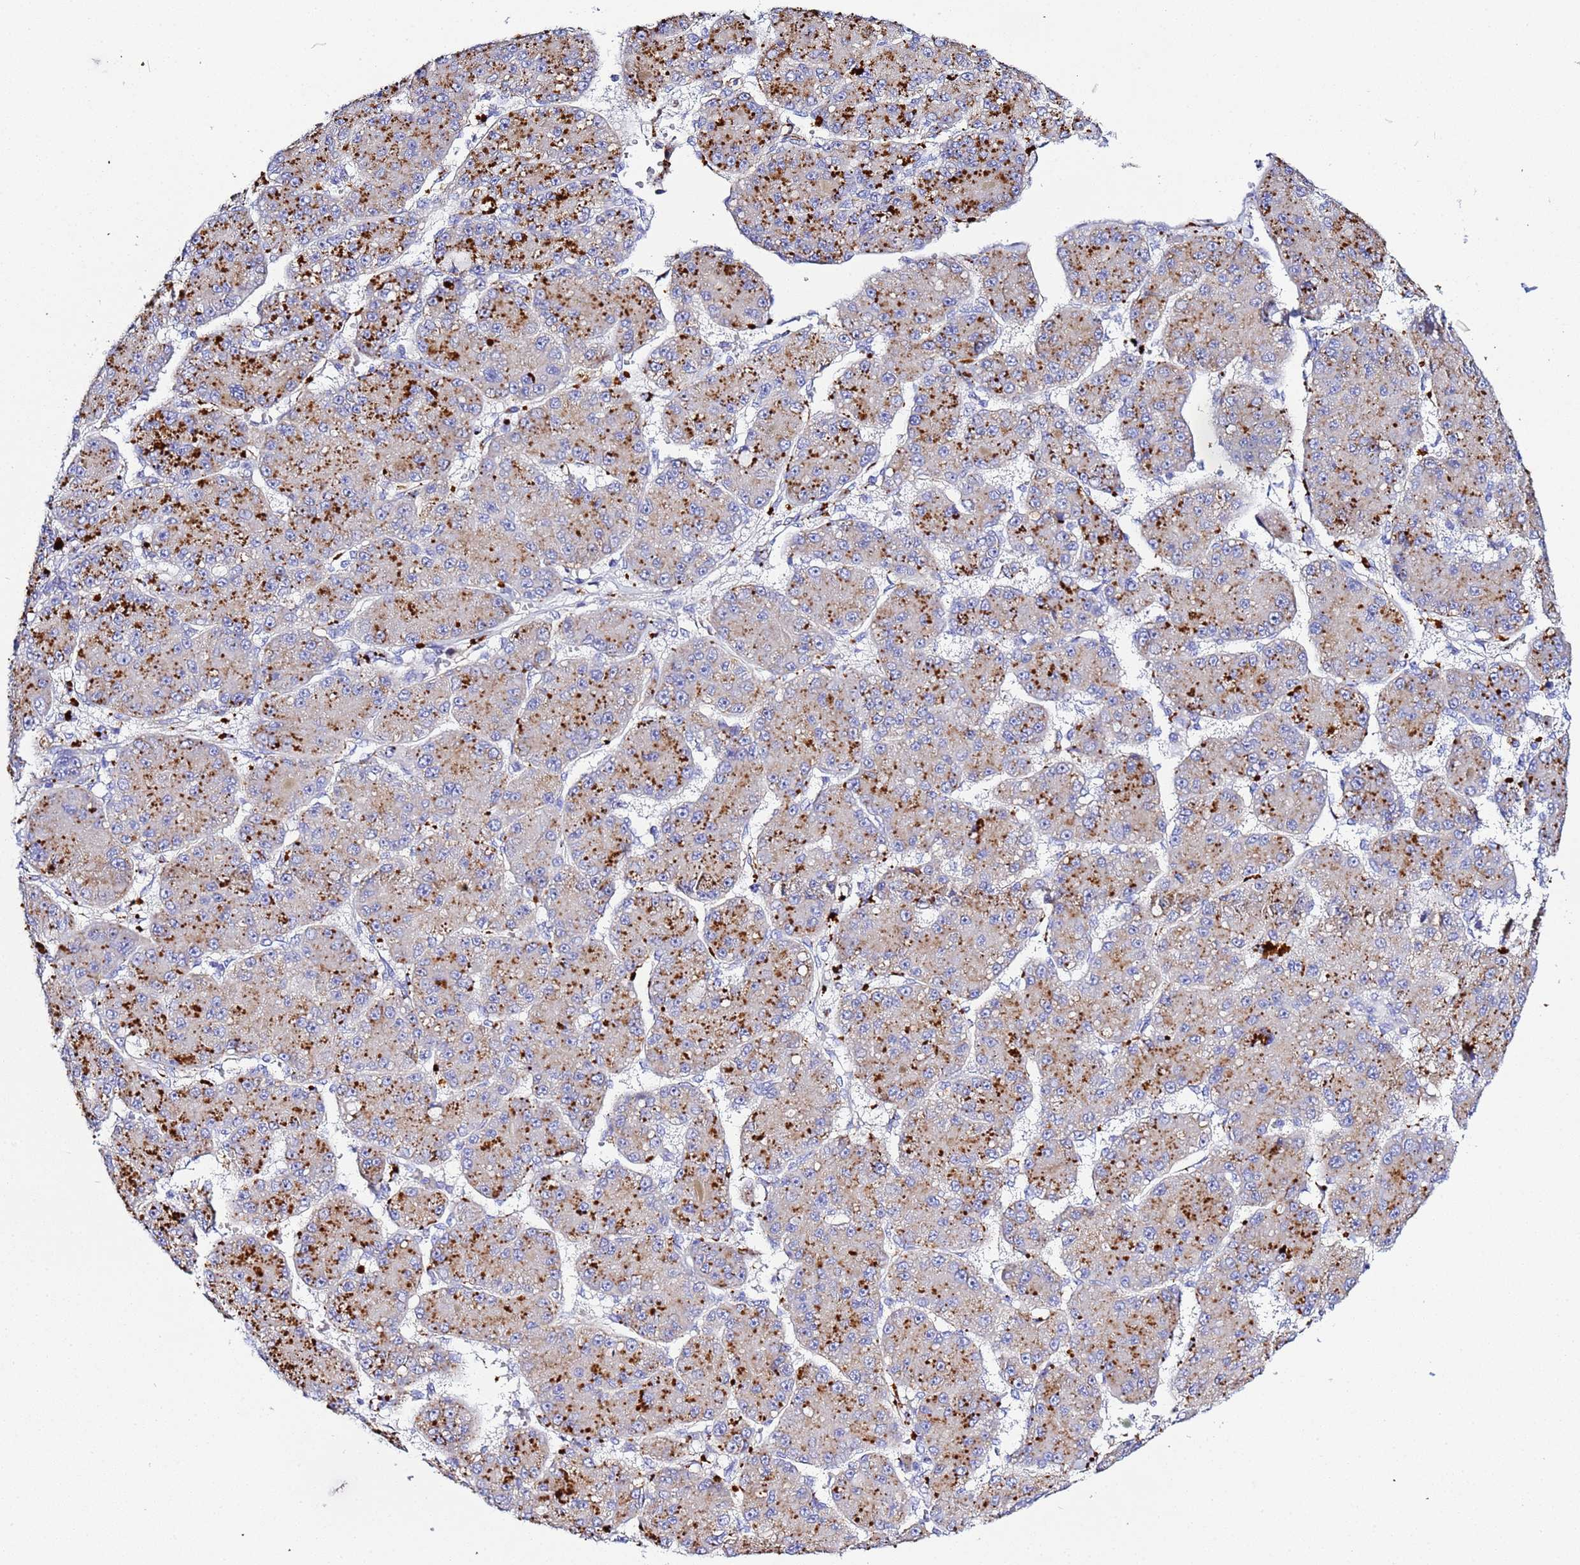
{"staining": {"intensity": "strong", "quantity": ">75%", "location": "cytoplasmic/membranous"}, "tissue": "liver cancer", "cell_type": "Tumor cells", "image_type": "cancer", "snomed": [{"axis": "morphology", "description": "Carcinoma, Hepatocellular, NOS"}, {"axis": "topography", "description": "Liver"}], "caption": "Hepatocellular carcinoma (liver) was stained to show a protein in brown. There is high levels of strong cytoplasmic/membranous positivity in approximately >75% of tumor cells. Using DAB (brown) and hematoxylin (blue) stains, captured at high magnification using brightfield microscopy.", "gene": "VTI1B", "patient": {"sex": "male", "age": 67}}